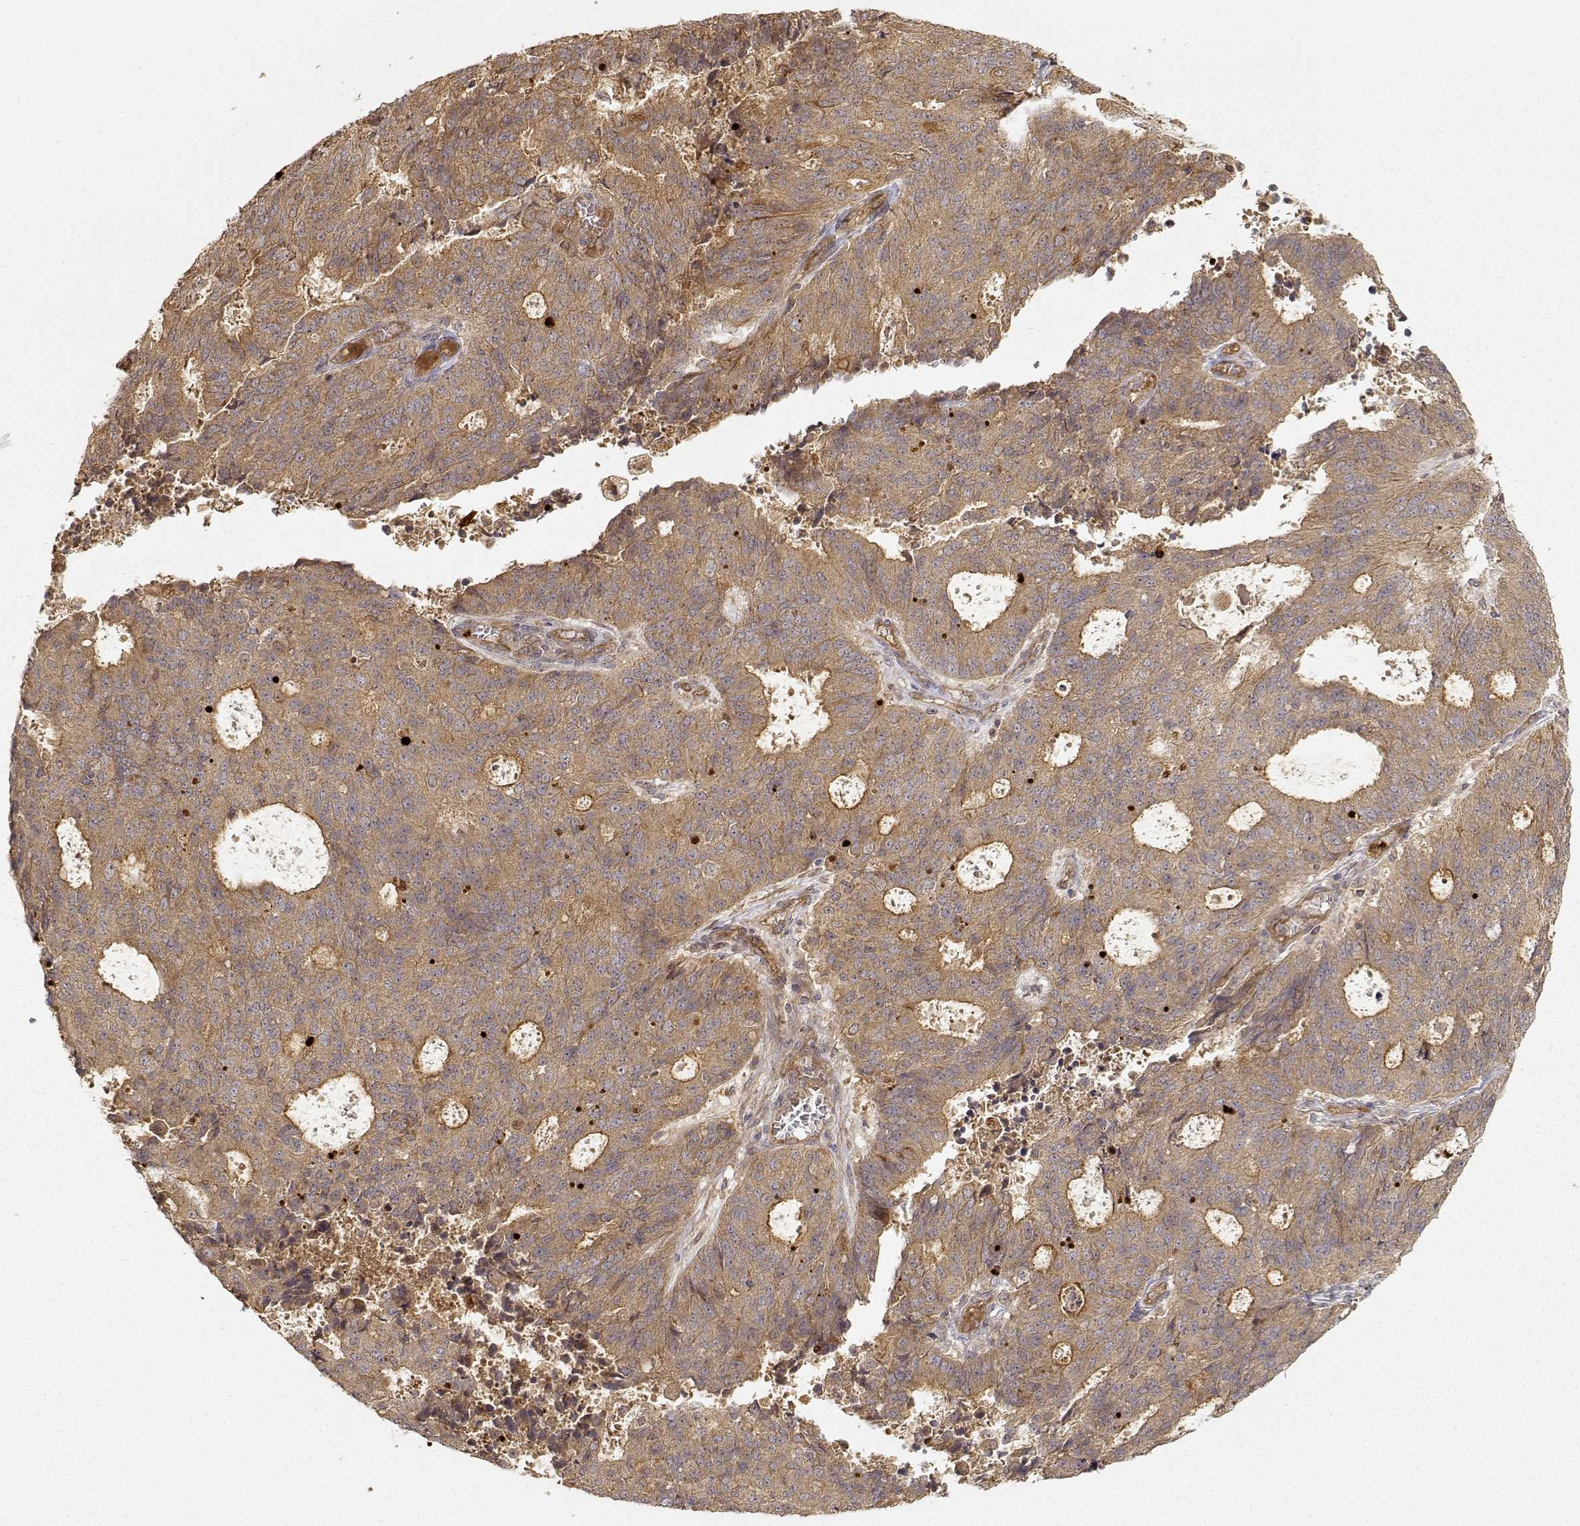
{"staining": {"intensity": "moderate", "quantity": ">75%", "location": "cytoplasmic/membranous"}, "tissue": "endometrial cancer", "cell_type": "Tumor cells", "image_type": "cancer", "snomed": [{"axis": "morphology", "description": "Adenocarcinoma, NOS"}, {"axis": "topography", "description": "Endometrium"}], "caption": "A histopathology image of human endometrial cancer (adenocarcinoma) stained for a protein reveals moderate cytoplasmic/membranous brown staining in tumor cells. The protein of interest is stained brown, and the nuclei are stained in blue (DAB (3,3'-diaminobenzidine) IHC with brightfield microscopy, high magnification).", "gene": "CDK5RAP2", "patient": {"sex": "female", "age": 82}}